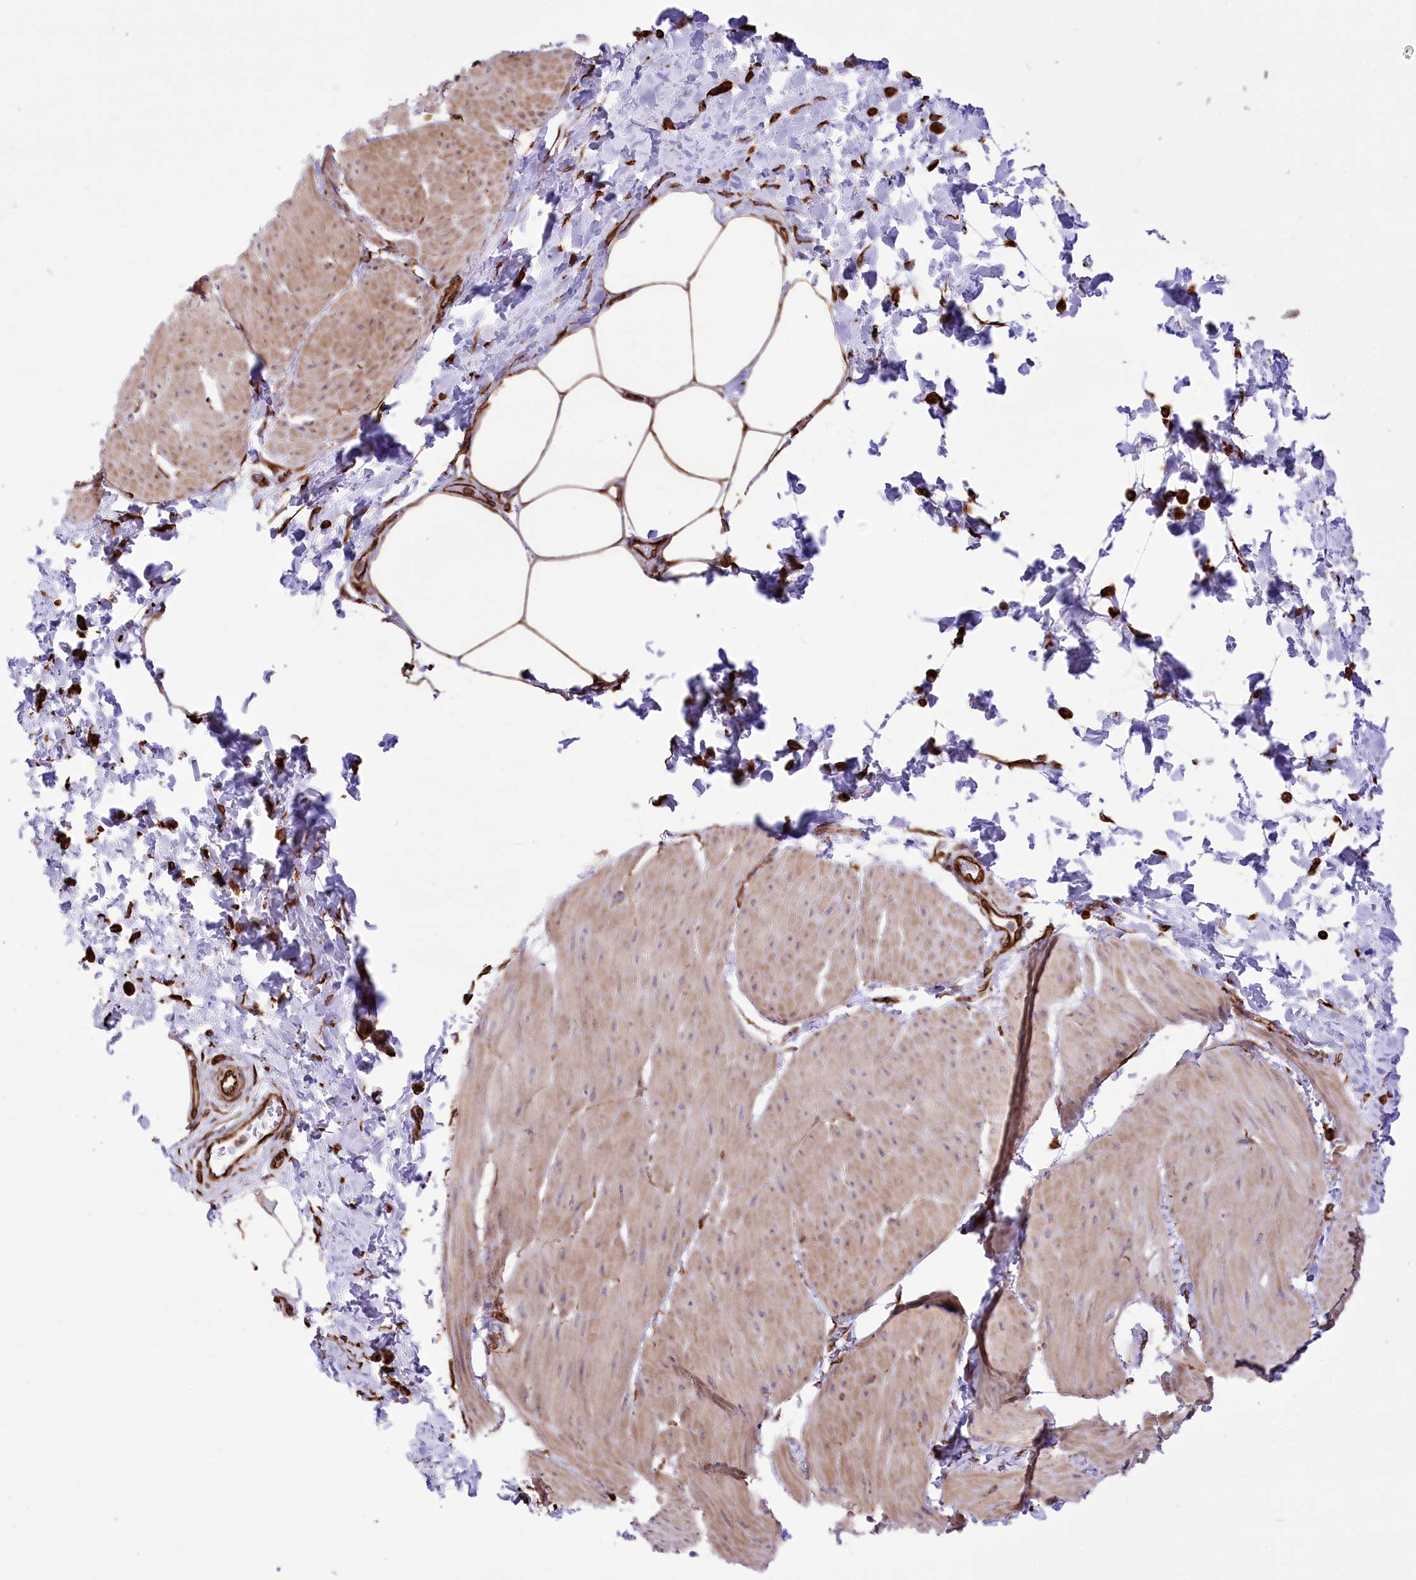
{"staining": {"intensity": "weak", "quantity": ">75%", "location": "cytoplasmic/membranous"}, "tissue": "smooth muscle", "cell_type": "Smooth muscle cells", "image_type": "normal", "snomed": [{"axis": "morphology", "description": "Urothelial carcinoma, High grade"}, {"axis": "topography", "description": "Urinary bladder"}], "caption": "DAB (3,3'-diaminobenzidine) immunohistochemical staining of normal human smooth muscle displays weak cytoplasmic/membranous protein expression in about >75% of smooth muscle cells.", "gene": "TTC1", "patient": {"sex": "male", "age": 46}}